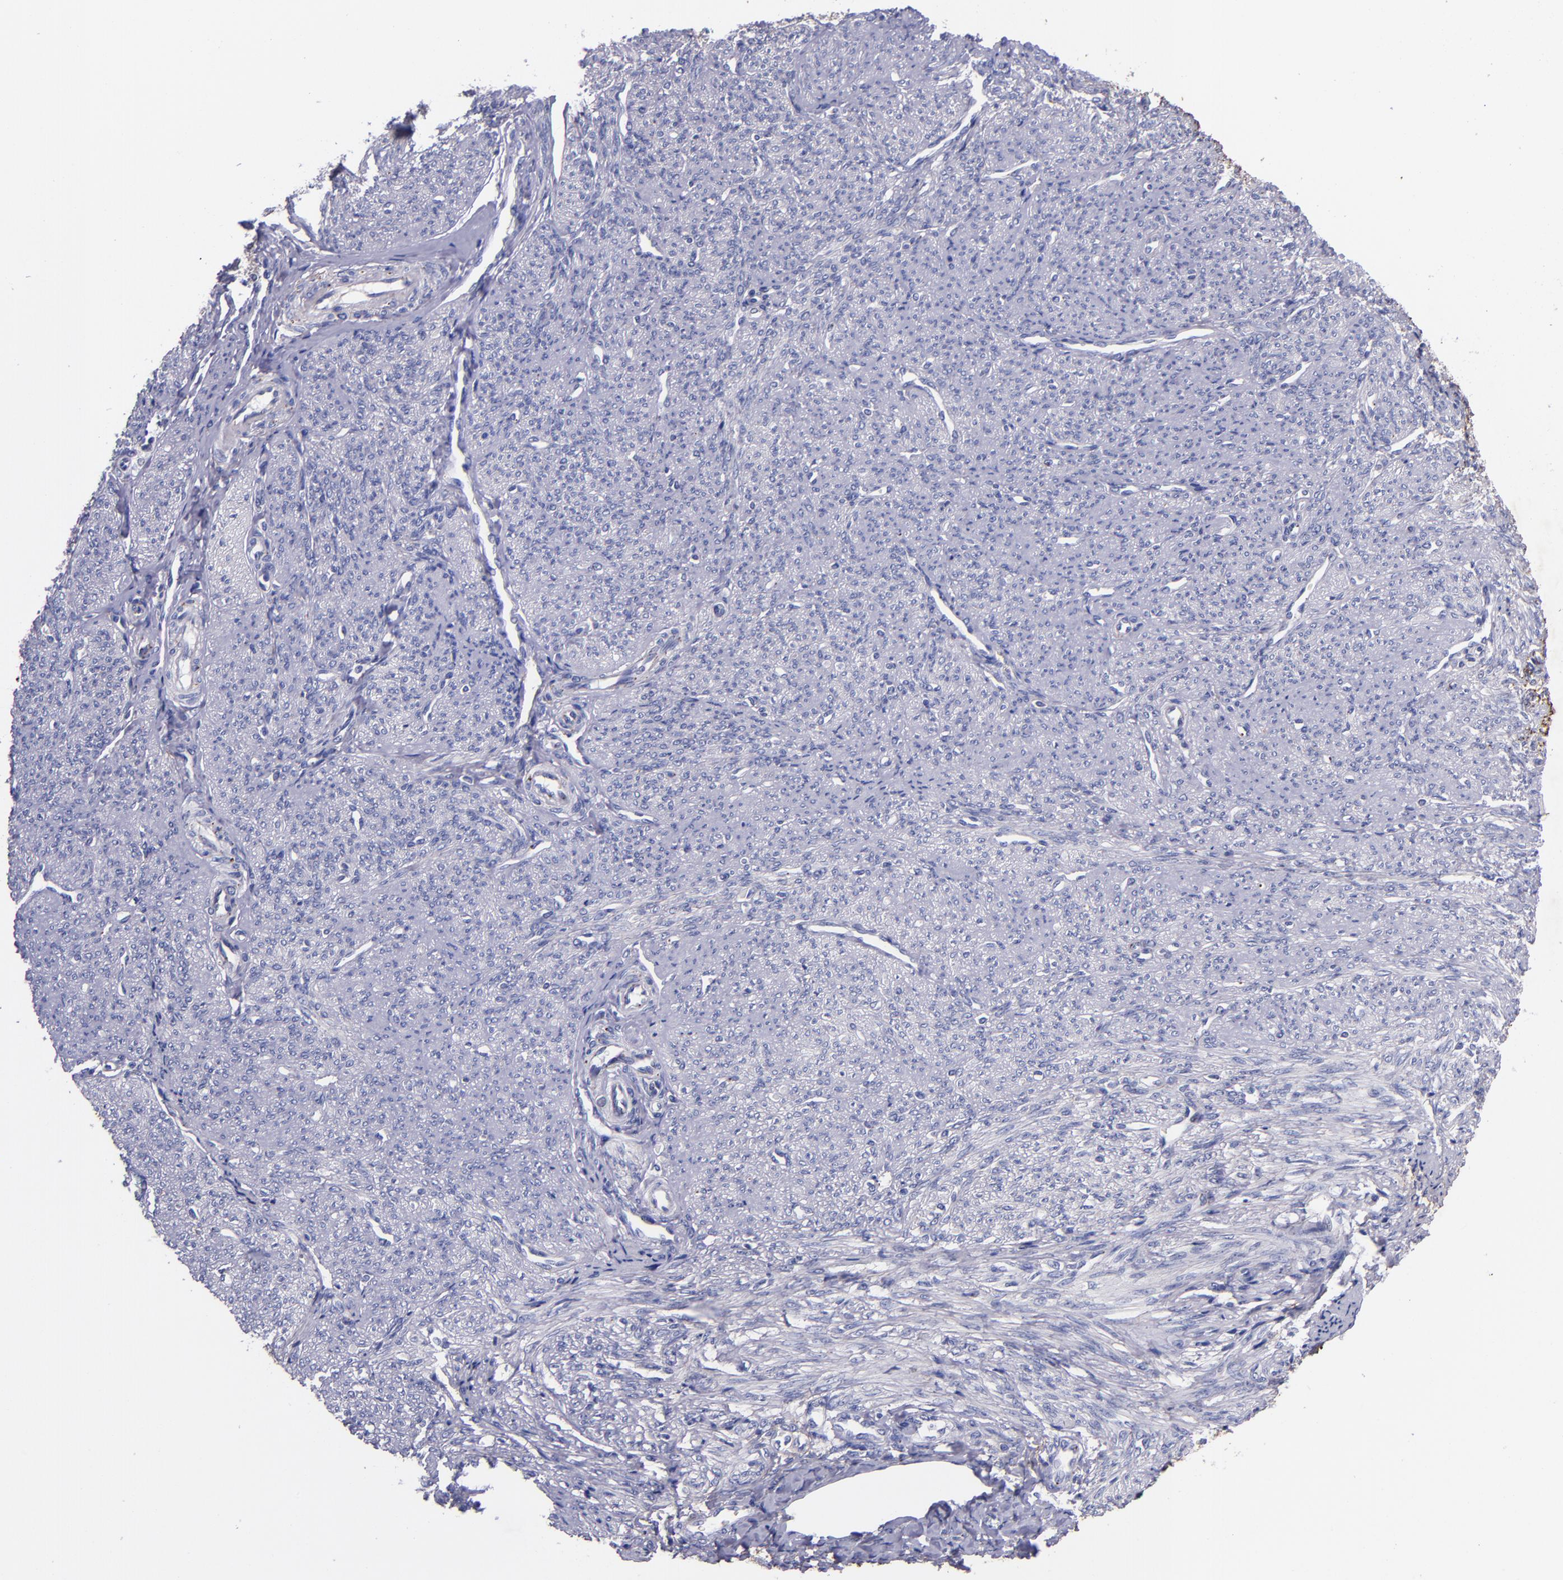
{"staining": {"intensity": "negative", "quantity": "none", "location": "none"}, "tissue": "smooth muscle", "cell_type": "Smooth muscle cells", "image_type": "normal", "snomed": [{"axis": "morphology", "description": "Normal tissue, NOS"}, {"axis": "topography", "description": "Cervix"}, {"axis": "topography", "description": "Endometrium"}], "caption": "This is an immunohistochemistry histopathology image of unremarkable human smooth muscle. There is no positivity in smooth muscle cells.", "gene": "IVL", "patient": {"sex": "female", "age": 65}}